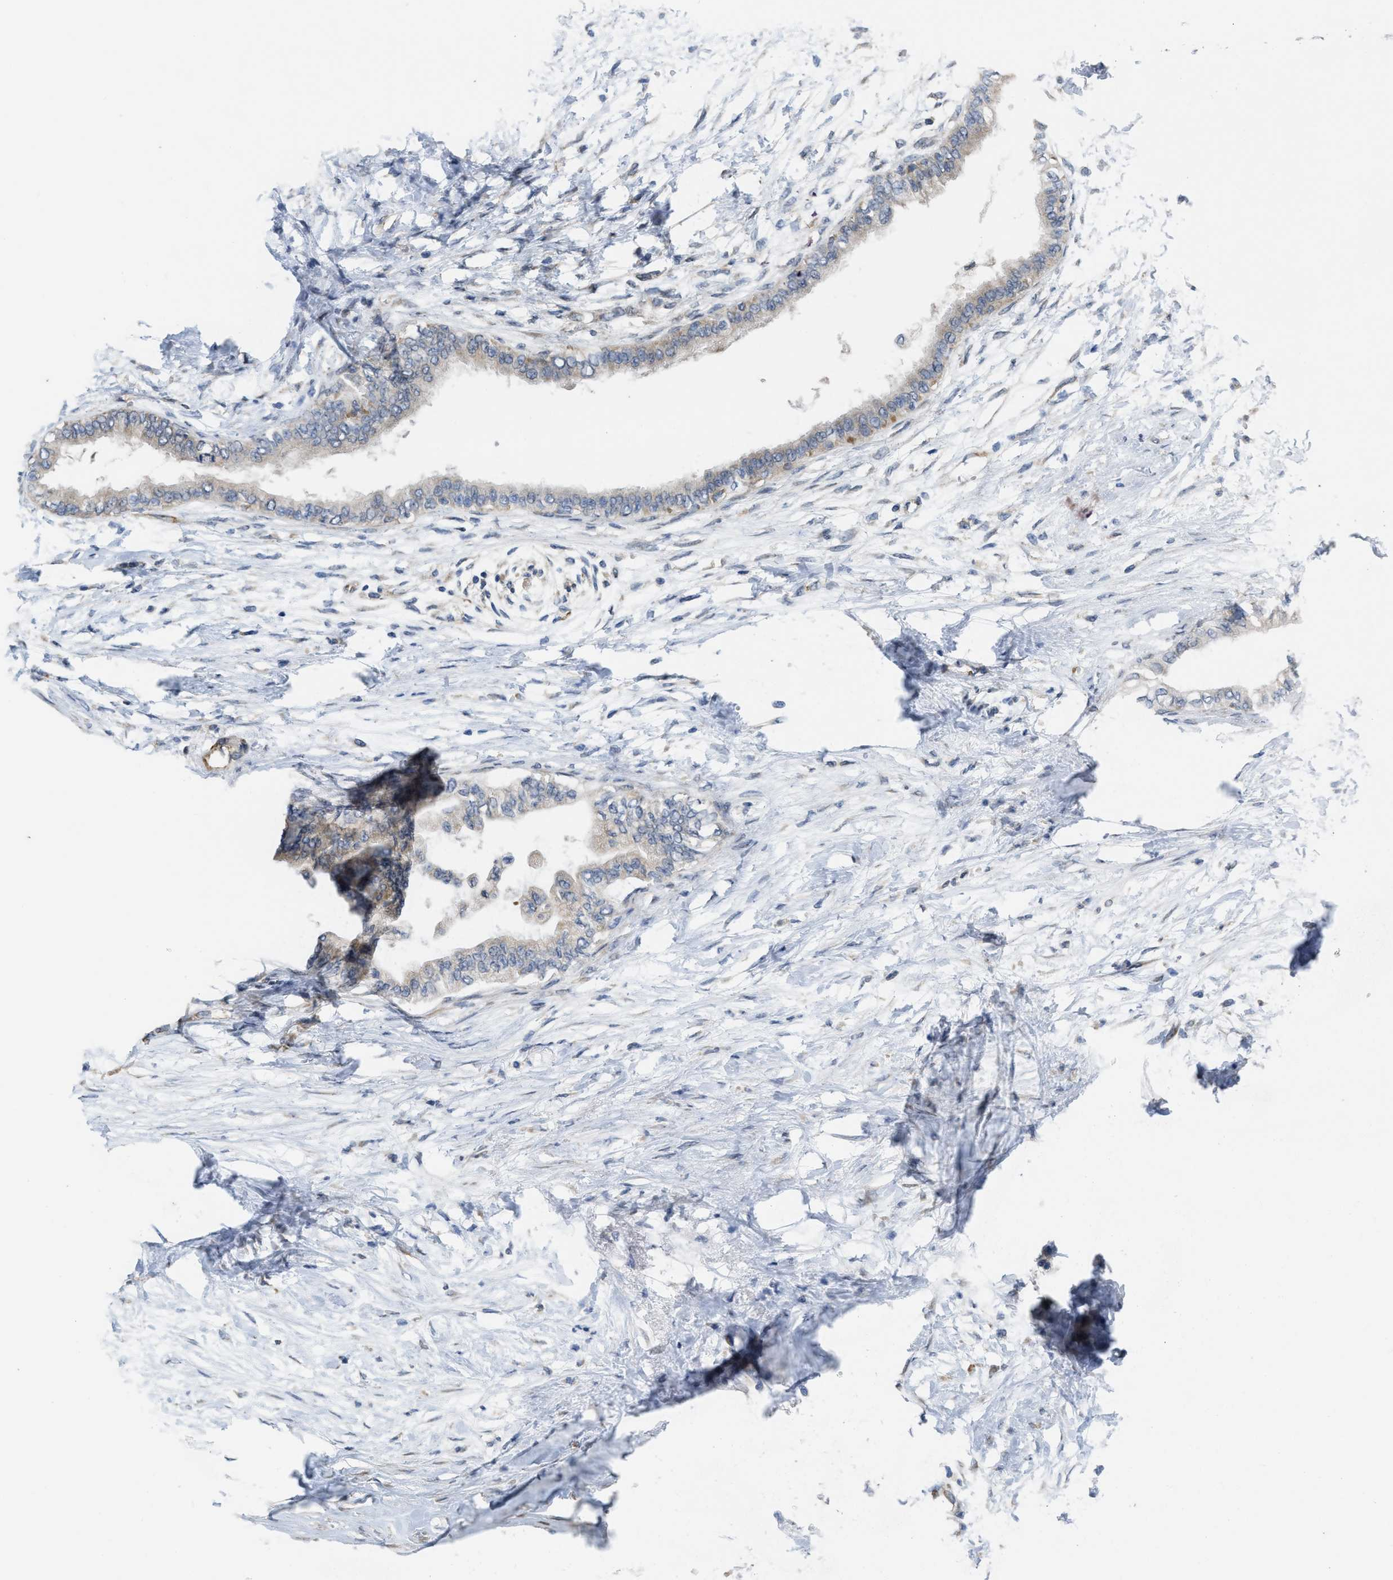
{"staining": {"intensity": "weak", "quantity": "<25%", "location": "cytoplasmic/membranous"}, "tissue": "pancreatic cancer", "cell_type": "Tumor cells", "image_type": "cancer", "snomed": [{"axis": "morphology", "description": "Normal tissue, NOS"}, {"axis": "morphology", "description": "Adenocarcinoma, NOS"}, {"axis": "topography", "description": "Pancreas"}, {"axis": "topography", "description": "Duodenum"}], "caption": "Protein analysis of pancreatic cancer demonstrates no significant positivity in tumor cells.", "gene": "EOGT", "patient": {"sex": "female", "age": 60}}